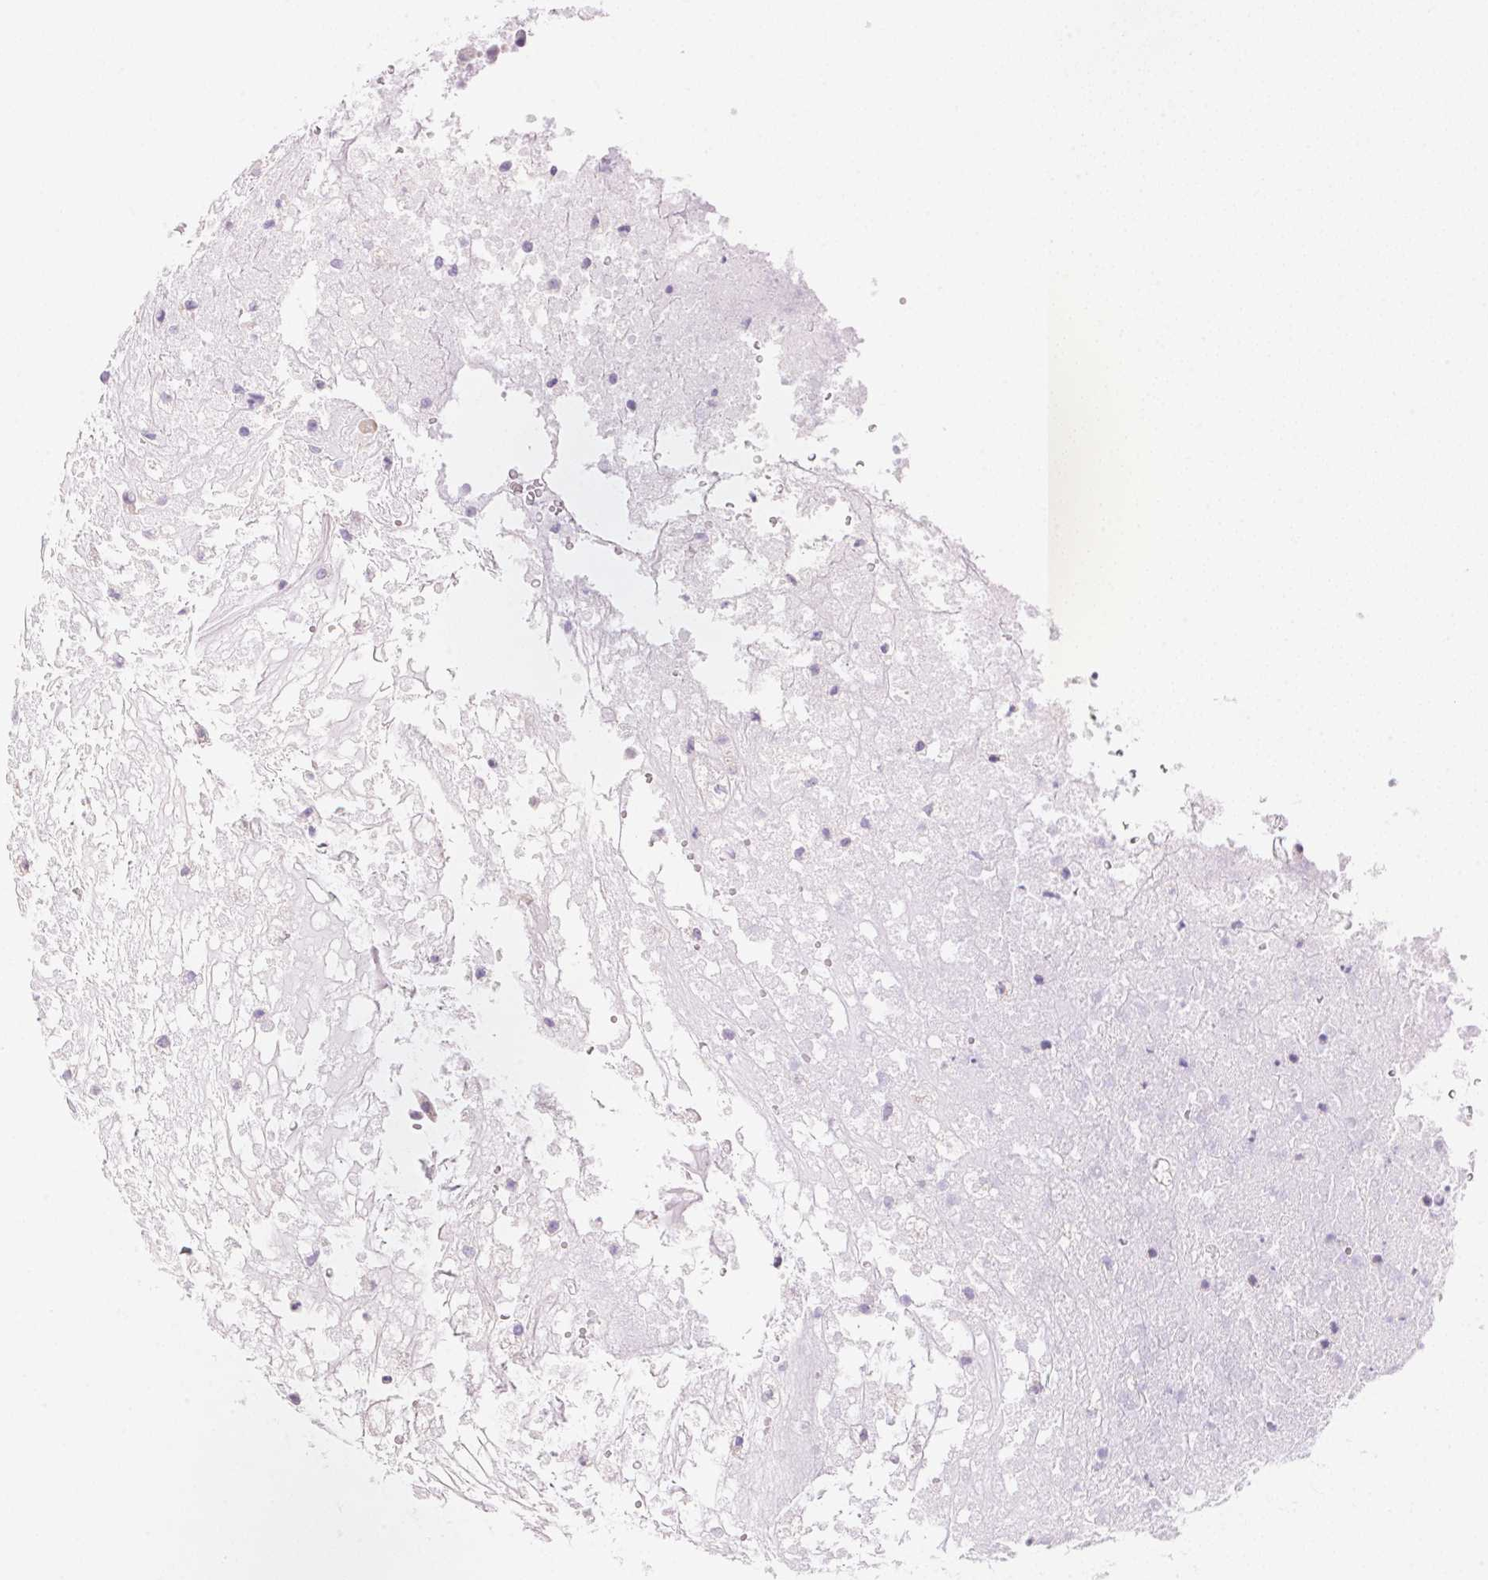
{"staining": {"intensity": "negative", "quantity": "none", "location": "none"}, "tissue": "glioma", "cell_type": "Tumor cells", "image_type": "cancer", "snomed": [{"axis": "morphology", "description": "Glioma, malignant, High grade"}, {"axis": "topography", "description": "Brain"}], "caption": "This image is of glioma stained with immunohistochemistry to label a protein in brown with the nuclei are counter-stained blue. There is no staining in tumor cells. The staining was performed using DAB to visualize the protein expression in brown, while the nuclei were stained in blue with hematoxylin (Magnification: 20x).", "gene": "DHCR24", "patient": {"sex": "male", "age": 46}}